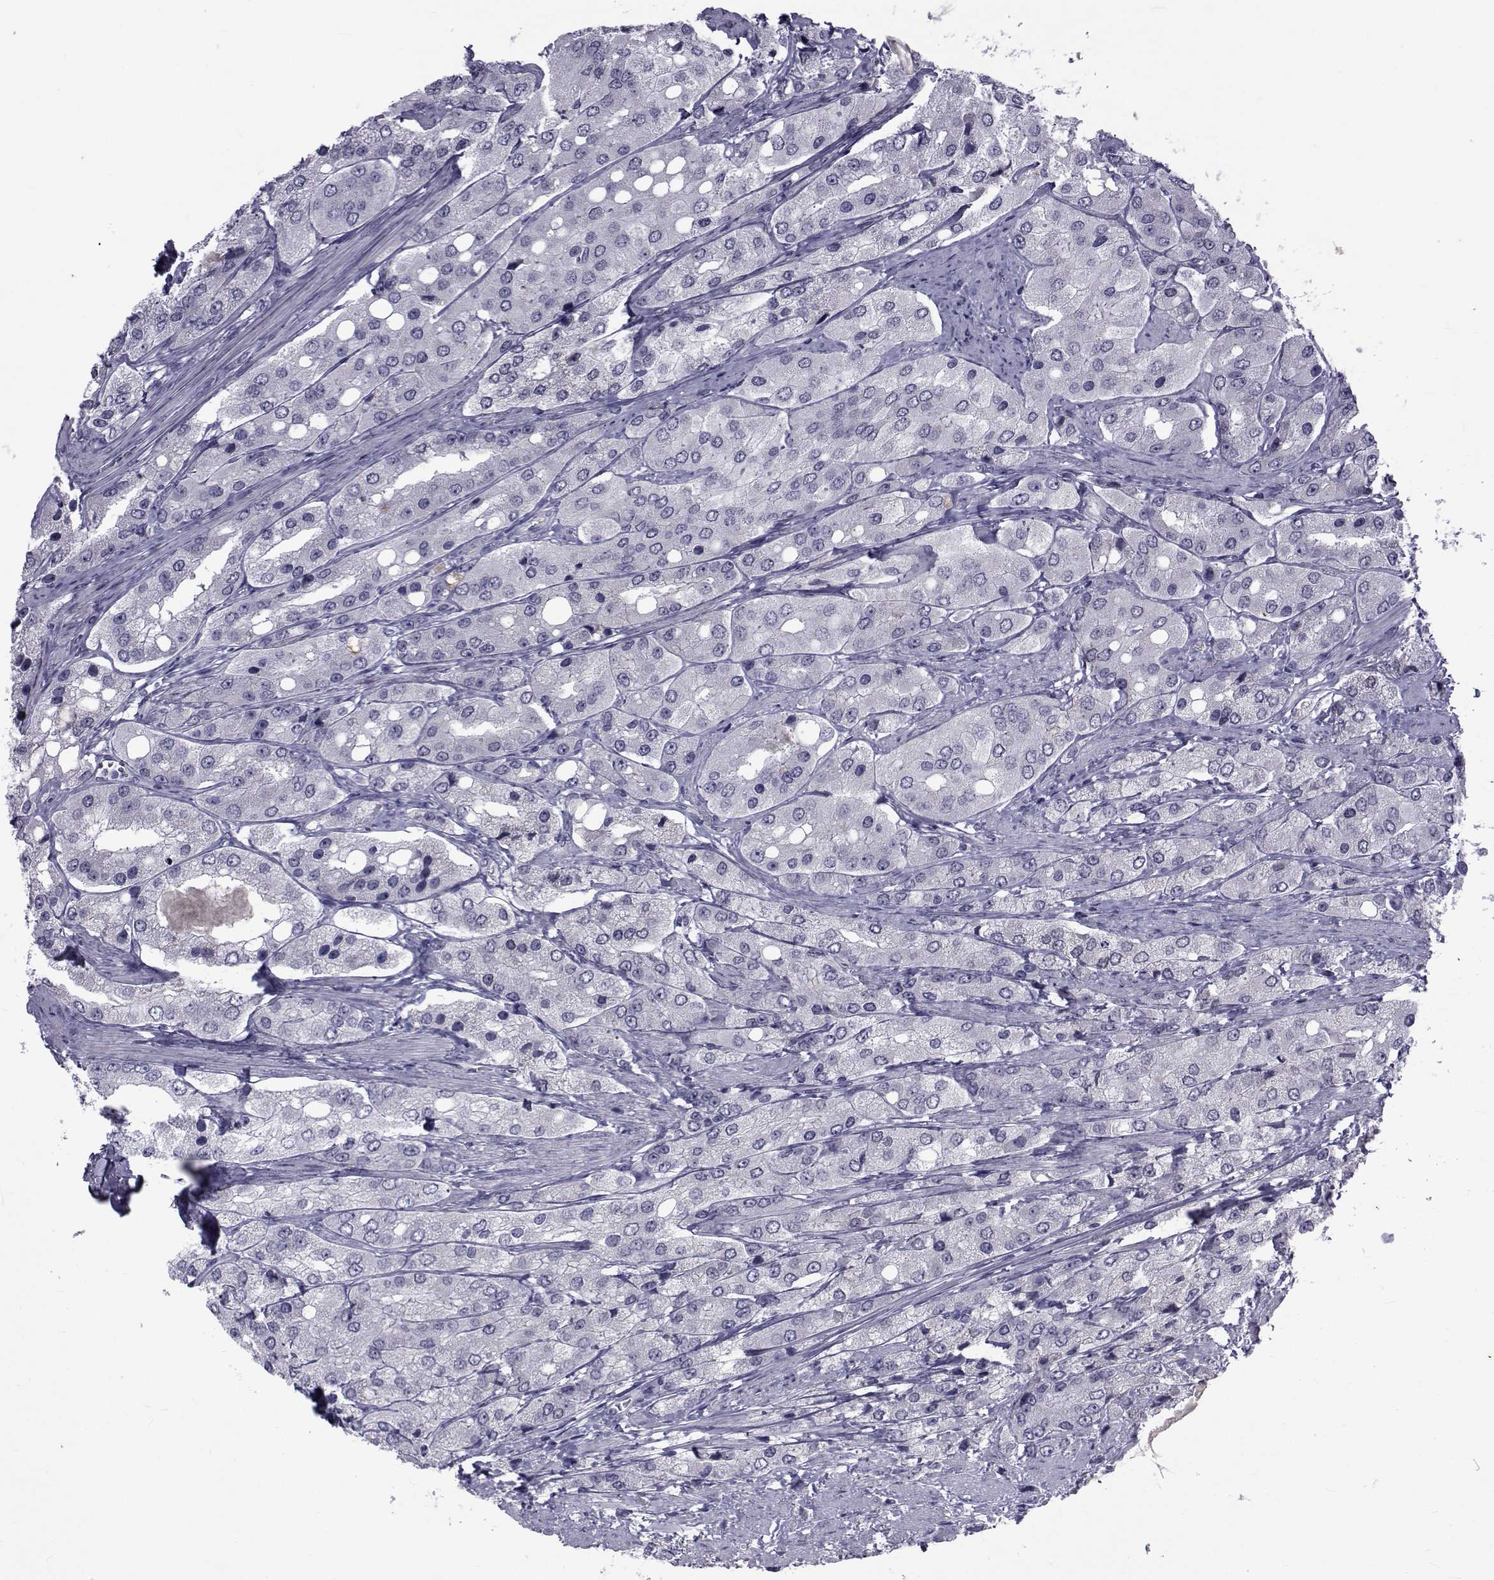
{"staining": {"intensity": "negative", "quantity": "none", "location": "none"}, "tissue": "prostate cancer", "cell_type": "Tumor cells", "image_type": "cancer", "snomed": [{"axis": "morphology", "description": "Adenocarcinoma, Low grade"}, {"axis": "topography", "description": "Prostate"}], "caption": "IHC photomicrograph of neoplastic tissue: prostate adenocarcinoma (low-grade) stained with DAB shows no significant protein positivity in tumor cells.", "gene": "PAX2", "patient": {"sex": "male", "age": 69}}